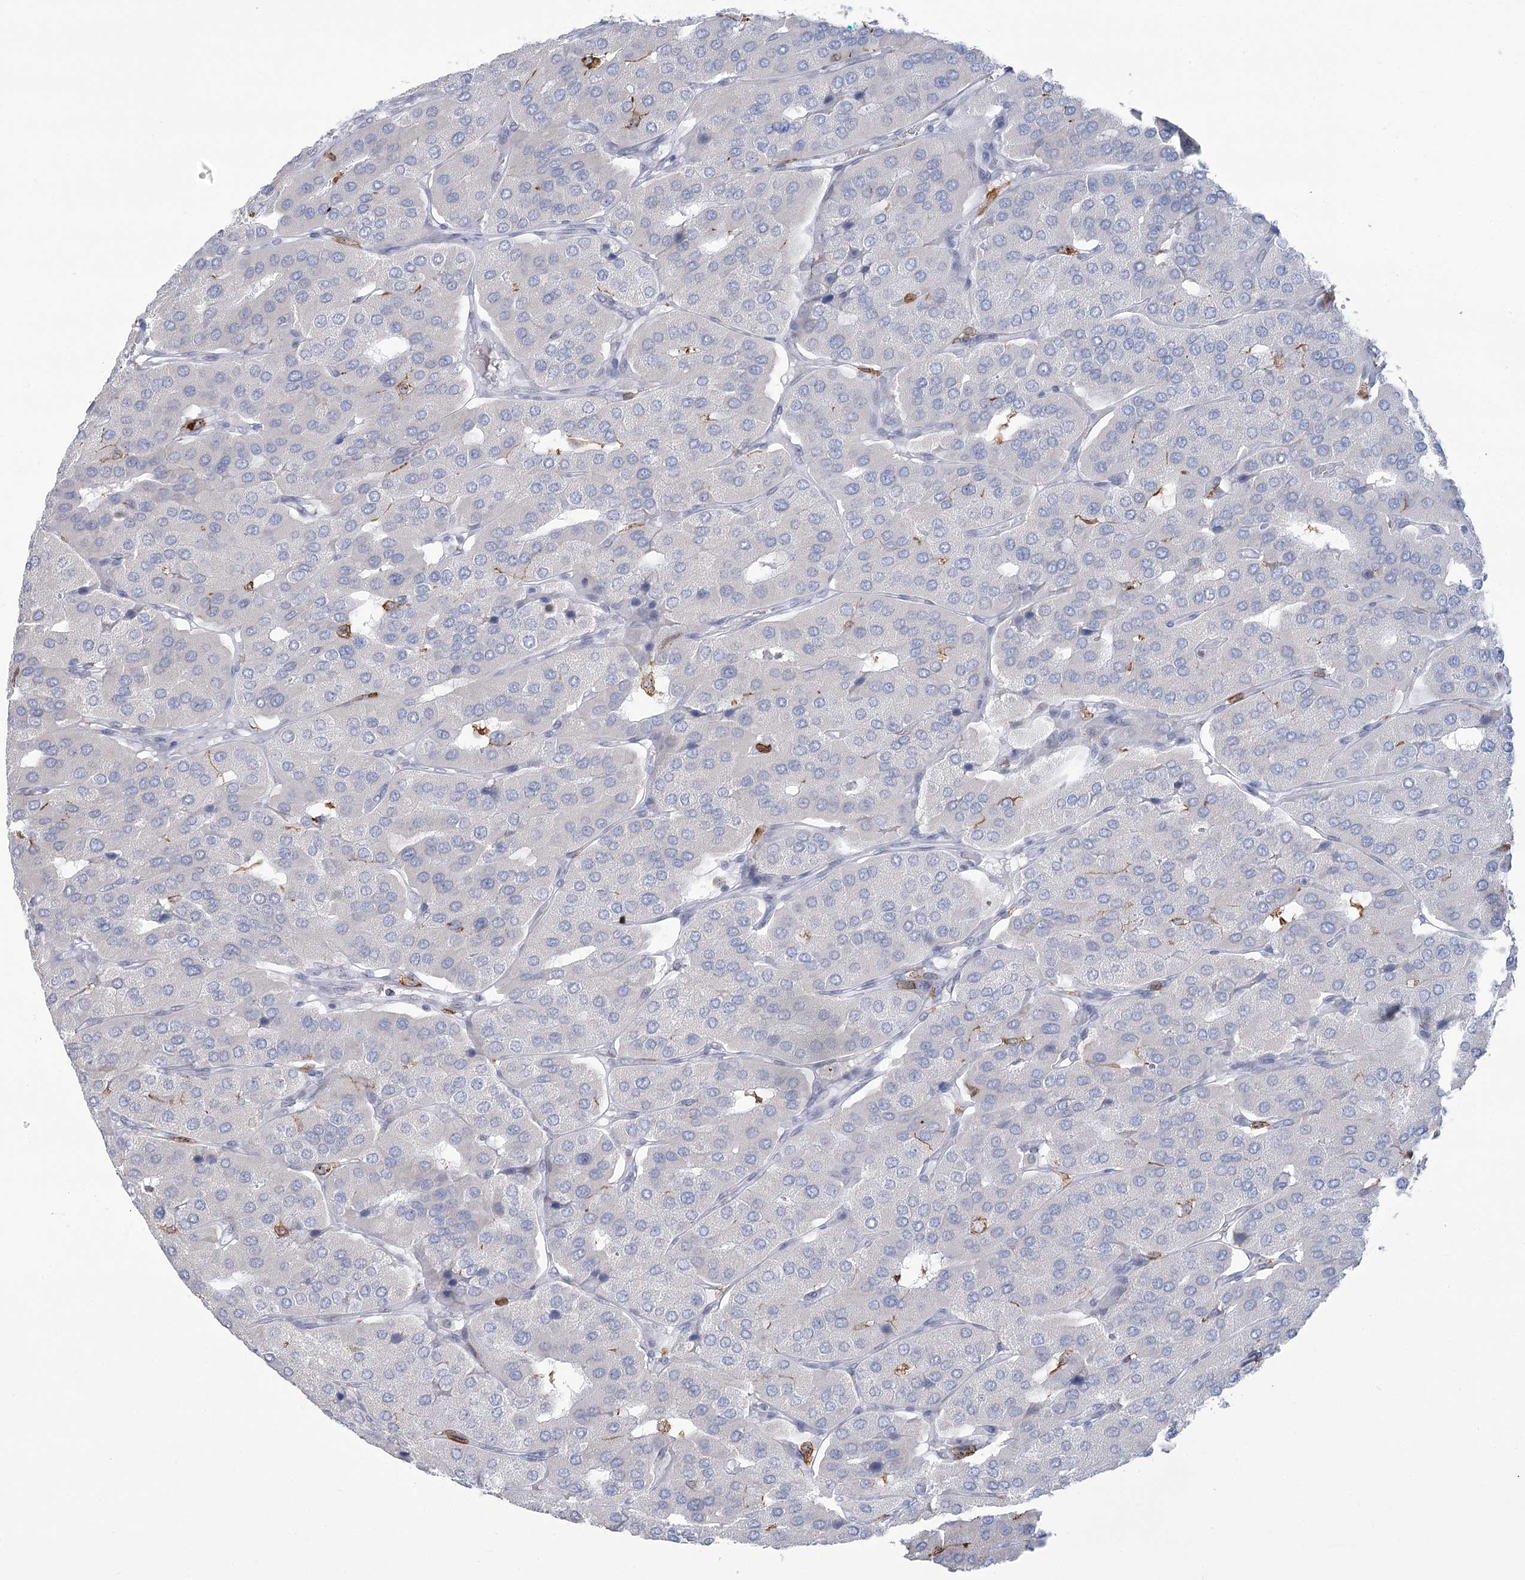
{"staining": {"intensity": "negative", "quantity": "none", "location": "none"}, "tissue": "parathyroid gland", "cell_type": "Glandular cells", "image_type": "normal", "snomed": [{"axis": "morphology", "description": "Normal tissue, NOS"}, {"axis": "morphology", "description": "Adenoma, NOS"}, {"axis": "topography", "description": "Parathyroid gland"}], "caption": "The IHC photomicrograph has no significant expression in glandular cells of parathyroid gland. The staining is performed using DAB (3,3'-diaminobenzidine) brown chromogen with nuclei counter-stained in using hematoxylin.", "gene": "C11orf1", "patient": {"sex": "female", "age": 86}}